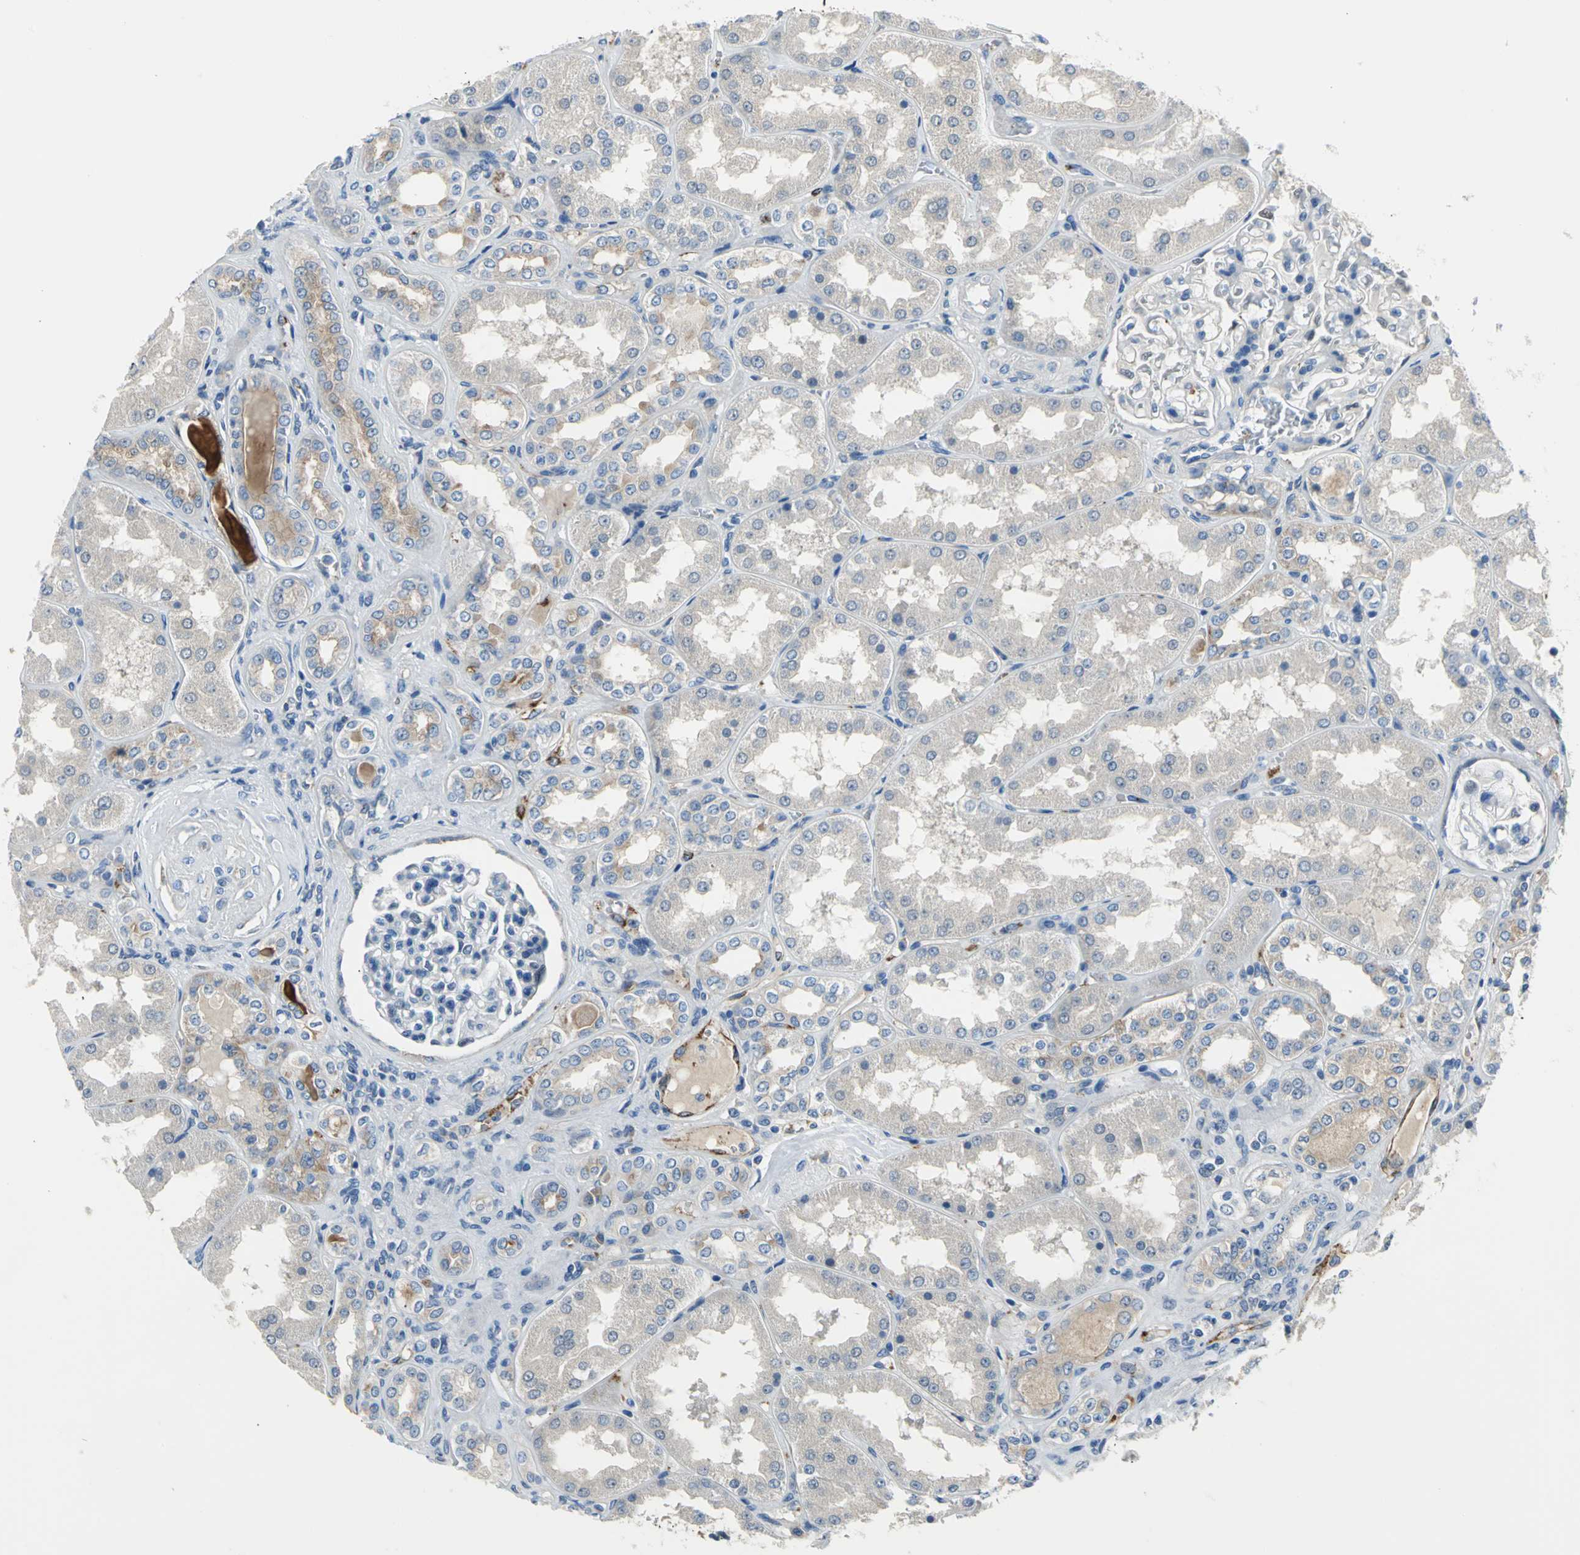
{"staining": {"intensity": "negative", "quantity": "none", "location": "none"}, "tissue": "kidney", "cell_type": "Cells in glomeruli", "image_type": "normal", "snomed": [{"axis": "morphology", "description": "Normal tissue, NOS"}, {"axis": "topography", "description": "Kidney"}], "caption": "Immunohistochemical staining of unremarkable human kidney displays no significant positivity in cells in glomeruli.", "gene": "SELP", "patient": {"sex": "female", "age": 56}}